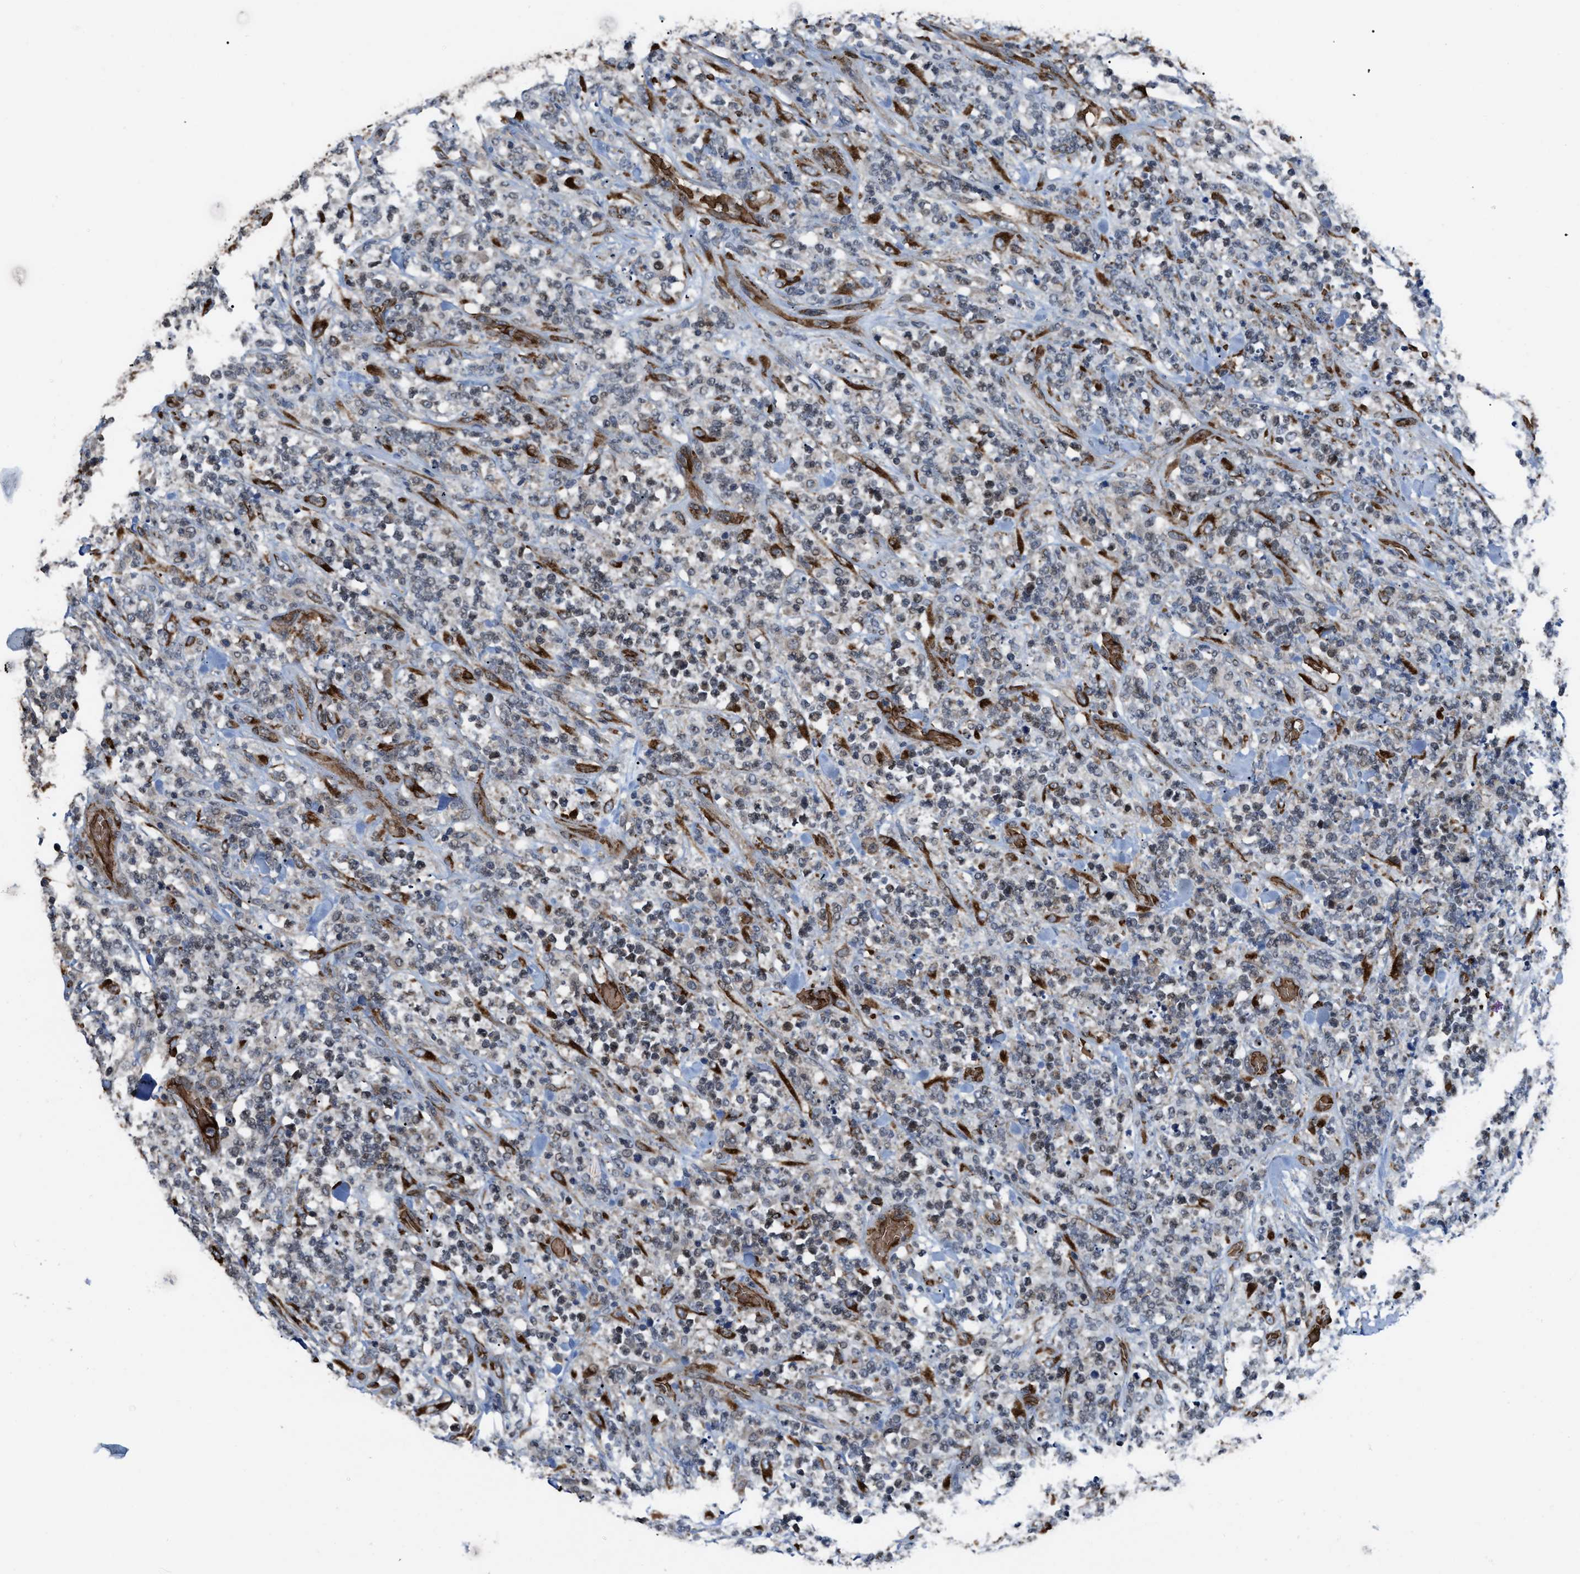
{"staining": {"intensity": "weak", "quantity": "<25%", "location": "cytoplasmic/membranous"}, "tissue": "lymphoma", "cell_type": "Tumor cells", "image_type": "cancer", "snomed": [{"axis": "morphology", "description": "Malignant lymphoma, non-Hodgkin's type, High grade"}, {"axis": "topography", "description": "Soft tissue"}], "caption": "Tumor cells are negative for brown protein staining in lymphoma. The staining is performed using DAB brown chromogen with nuclei counter-stained in using hematoxylin.", "gene": "SELENOM", "patient": {"sex": "male", "age": 18}}